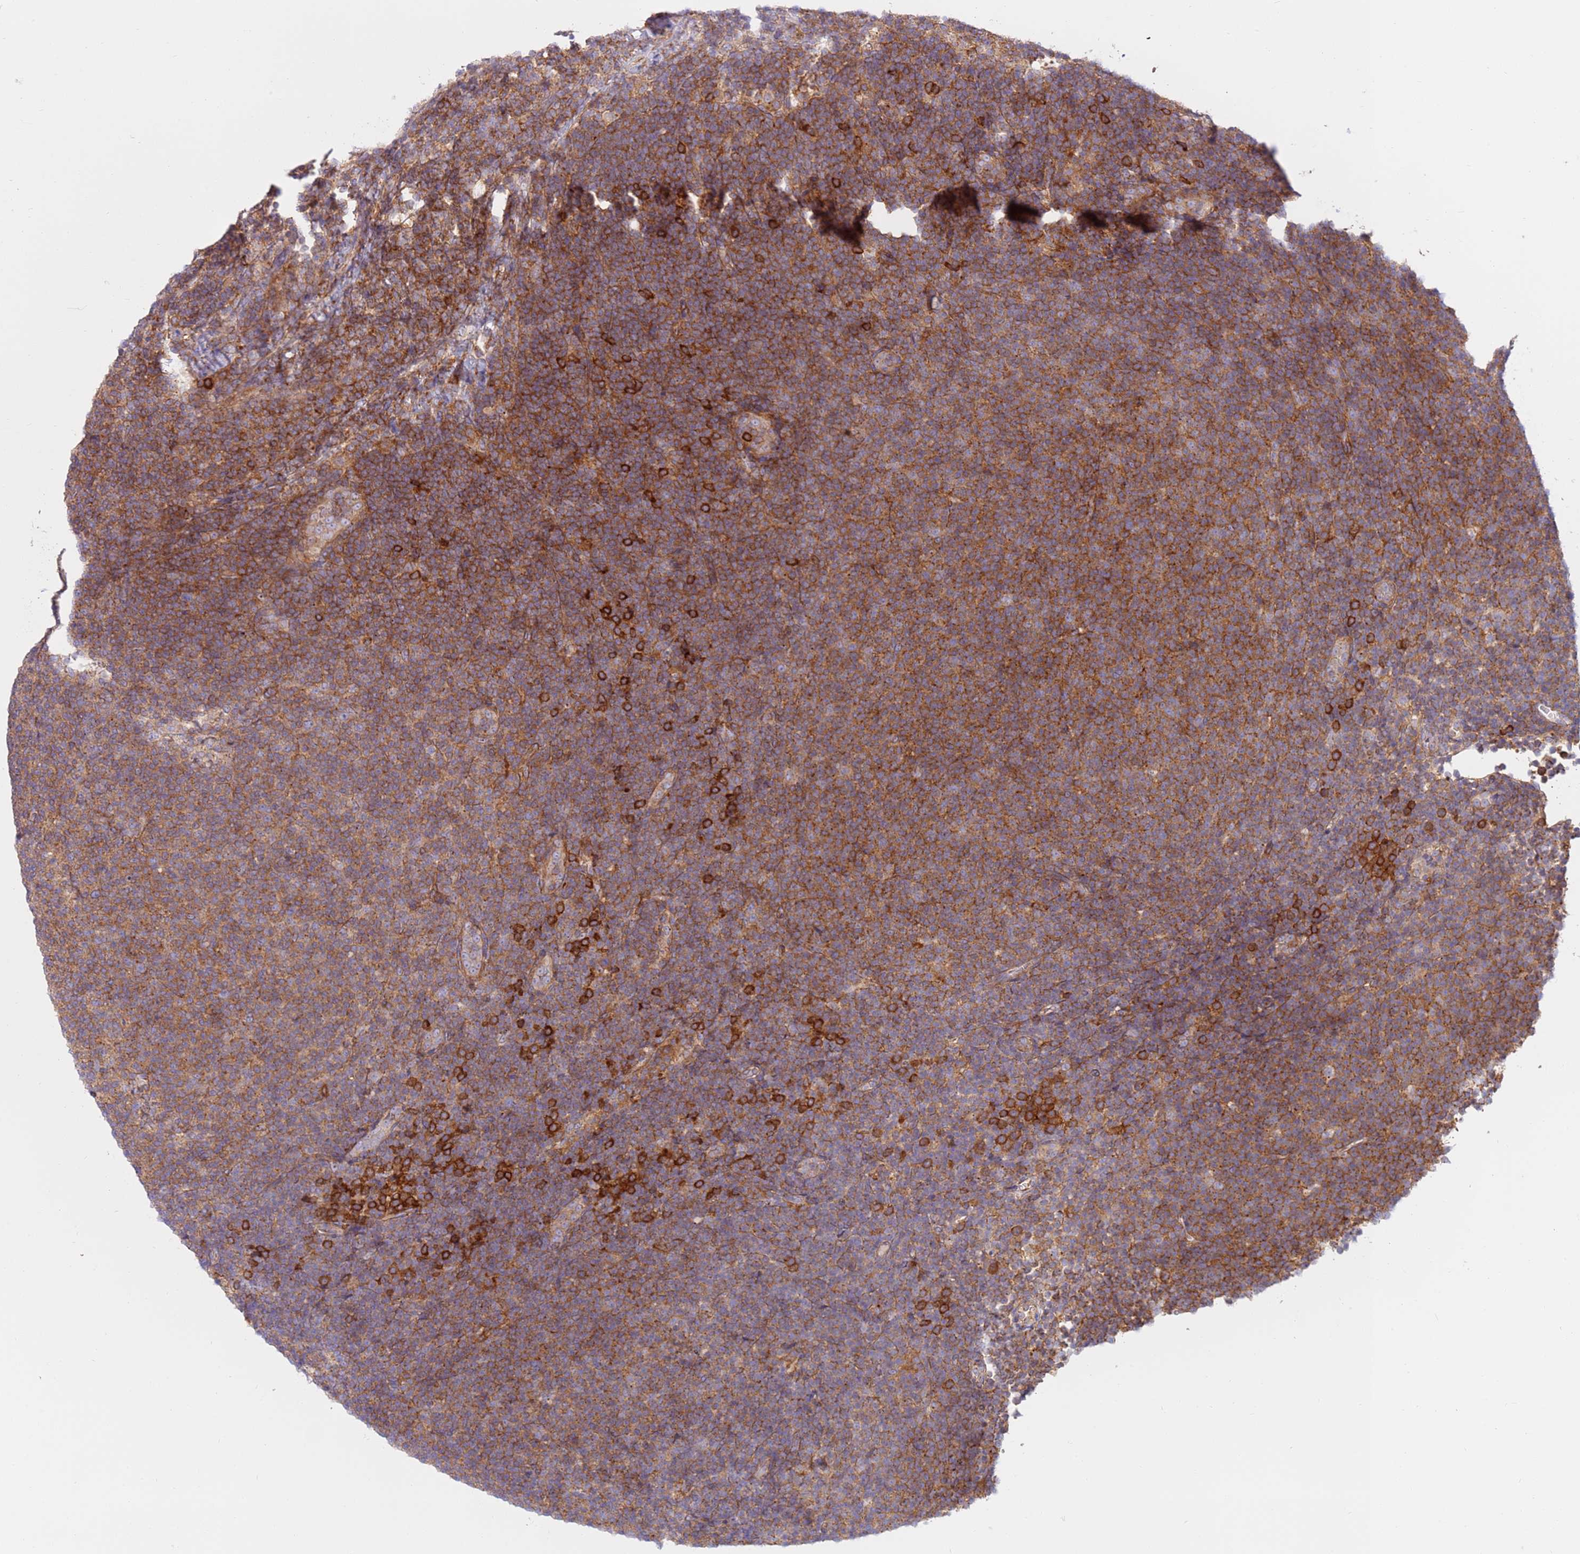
{"staining": {"intensity": "moderate", "quantity": ">75%", "location": "cytoplasmic/membranous"}, "tissue": "lymphoma", "cell_type": "Tumor cells", "image_type": "cancer", "snomed": [{"axis": "morphology", "description": "Malignant lymphoma, non-Hodgkin's type, Low grade"}, {"axis": "topography", "description": "Lymph node"}], "caption": "Immunohistochemistry staining of malignant lymphoma, non-Hodgkin's type (low-grade), which demonstrates medium levels of moderate cytoplasmic/membranous expression in approximately >75% of tumor cells indicating moderate cytoplasmic/membranous protein staining. The staining was performed using DAB (brown) for protein detection and nuclei were counterstained in hematoxylin (blue).", "gene": "DDX19B", "patient": {"sex": "male", "age": 66}}